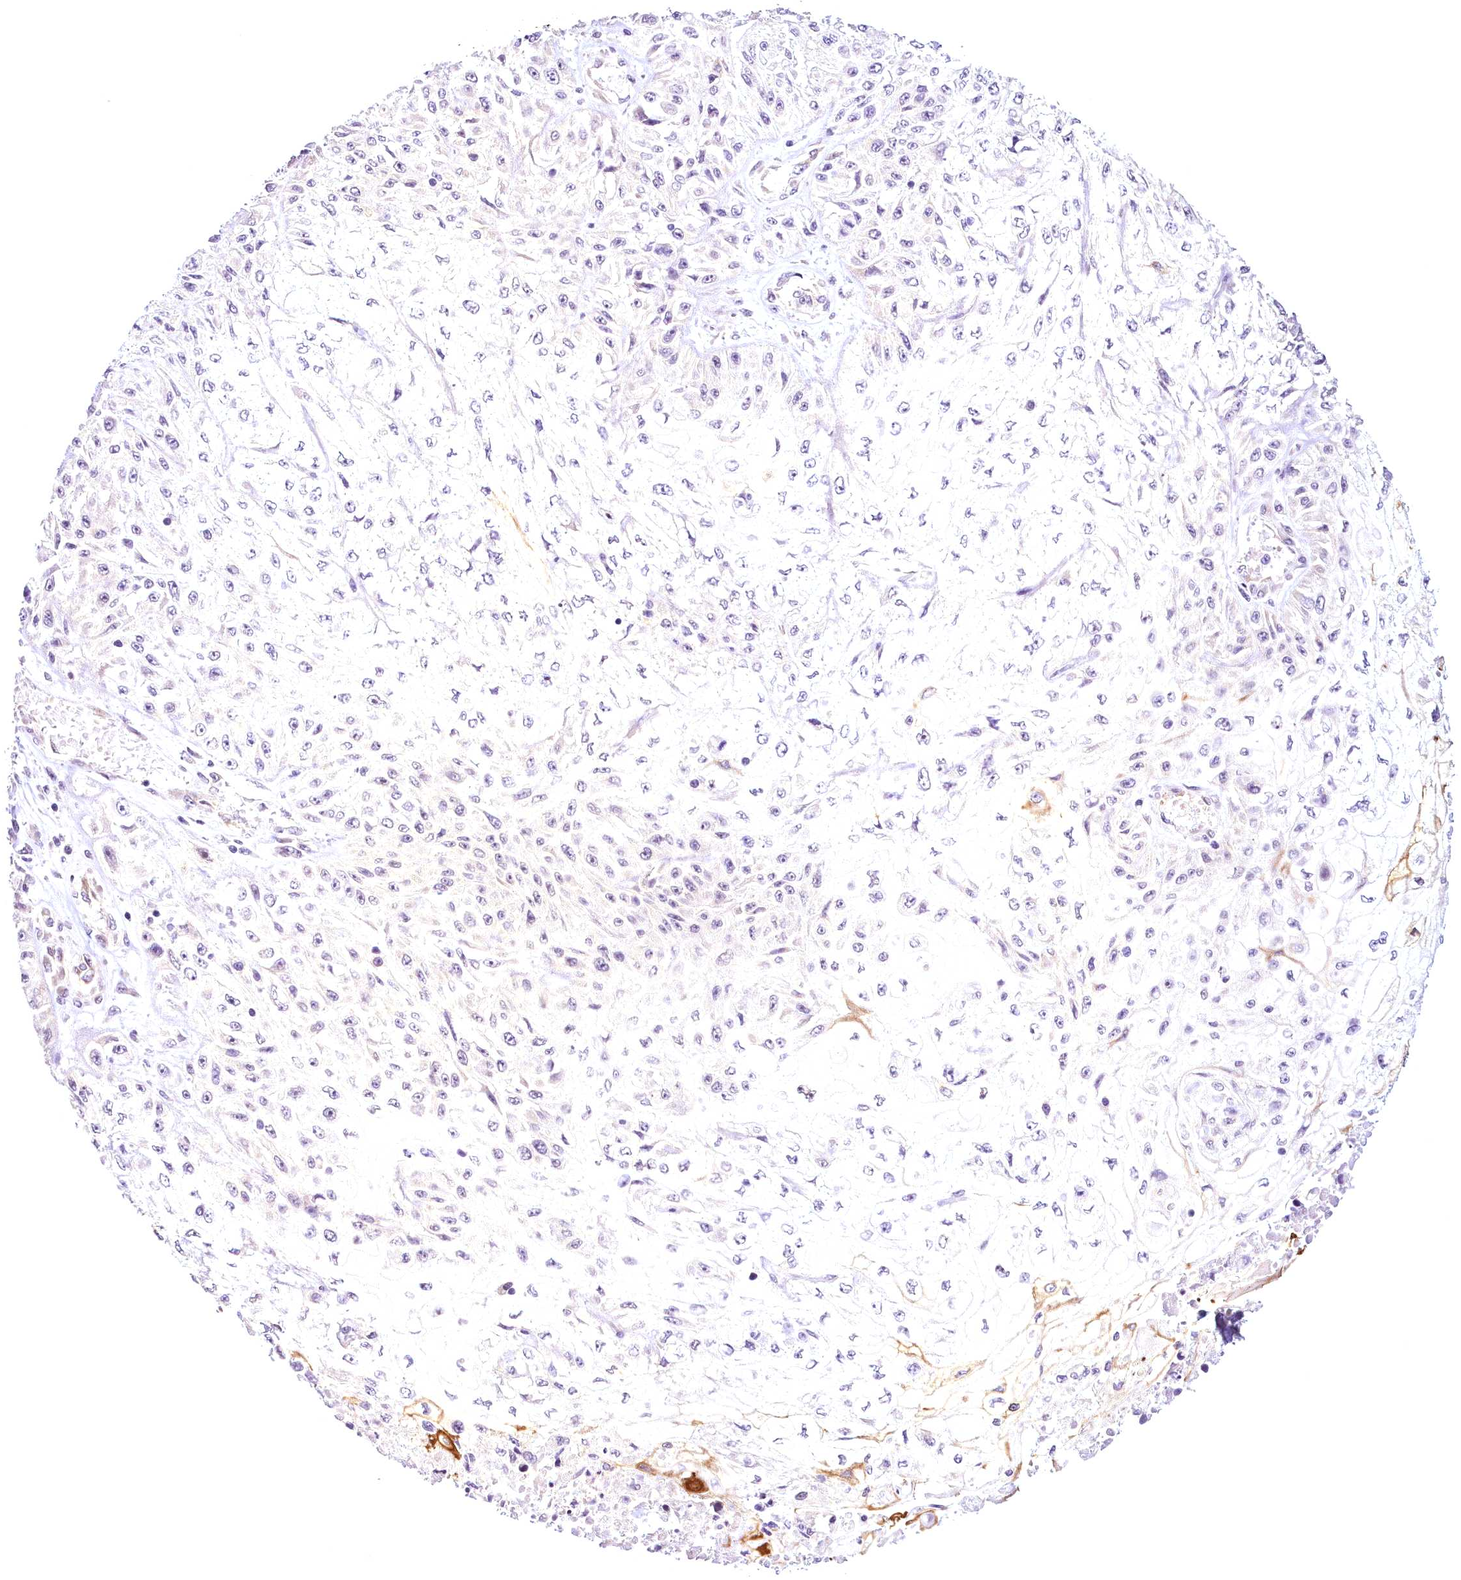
{"staining": {"intensity": "negative", "quantity": "none", "location": "none"}, "tissue": "skin cancer", "cell_type": "Tumor cells", "image_type": "cancer", "snomed": [{"axis": "morphology", "description": "Squamous cell carcinoma, NOS"}, {"axis": "morphology", "description": "Squamous cell carcinoma, metastatic, NOS"}, {"axis": "topography", "description": "Skin"}, {"axis": "topography", "description": "Lymph node"}], "caption": "A high-resolution image shows immunohistochemistry staining of skin cancer, which shows no significant staining in tumor cells.", "gene": "AP1M1", "patient": {"sex": "male", "age": 75}}